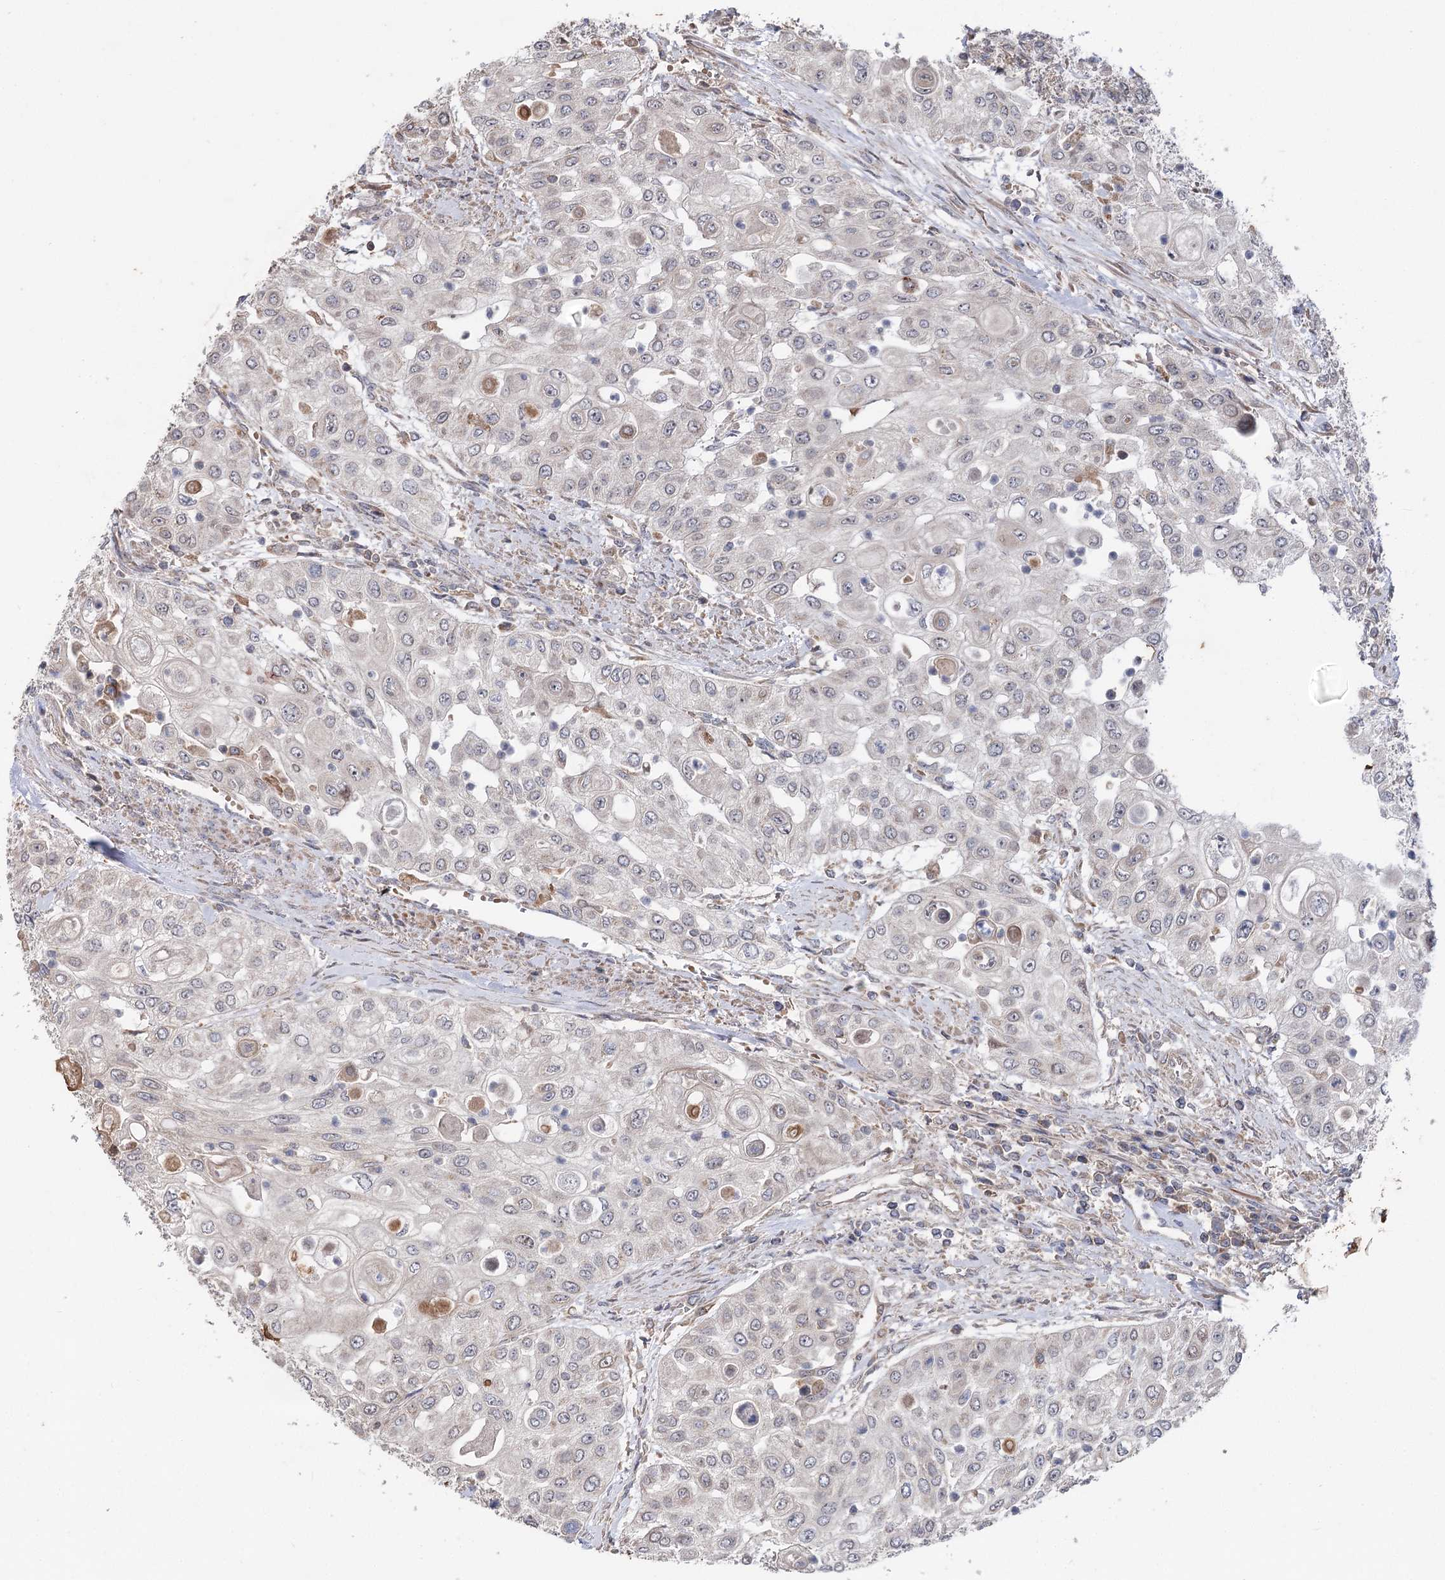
{"staining": {"intensity": "negative", "quantity": "none", "location": "none"}, "tissue": "urothelial cancer", "cell_type": "Tumor cells", "image_type": "cancer", "snomed": [{"axis": "morphology", "description": "Urothelial carcinoma, High grade"}, {"axis": "topography", "description": "Urinary bladder"}], "caption": "Protein analysis of urothelial cancer shows no significant expression in tumor cells.", "gene": "MINDY3", "patient": {"sex": "female", "age": 79}}